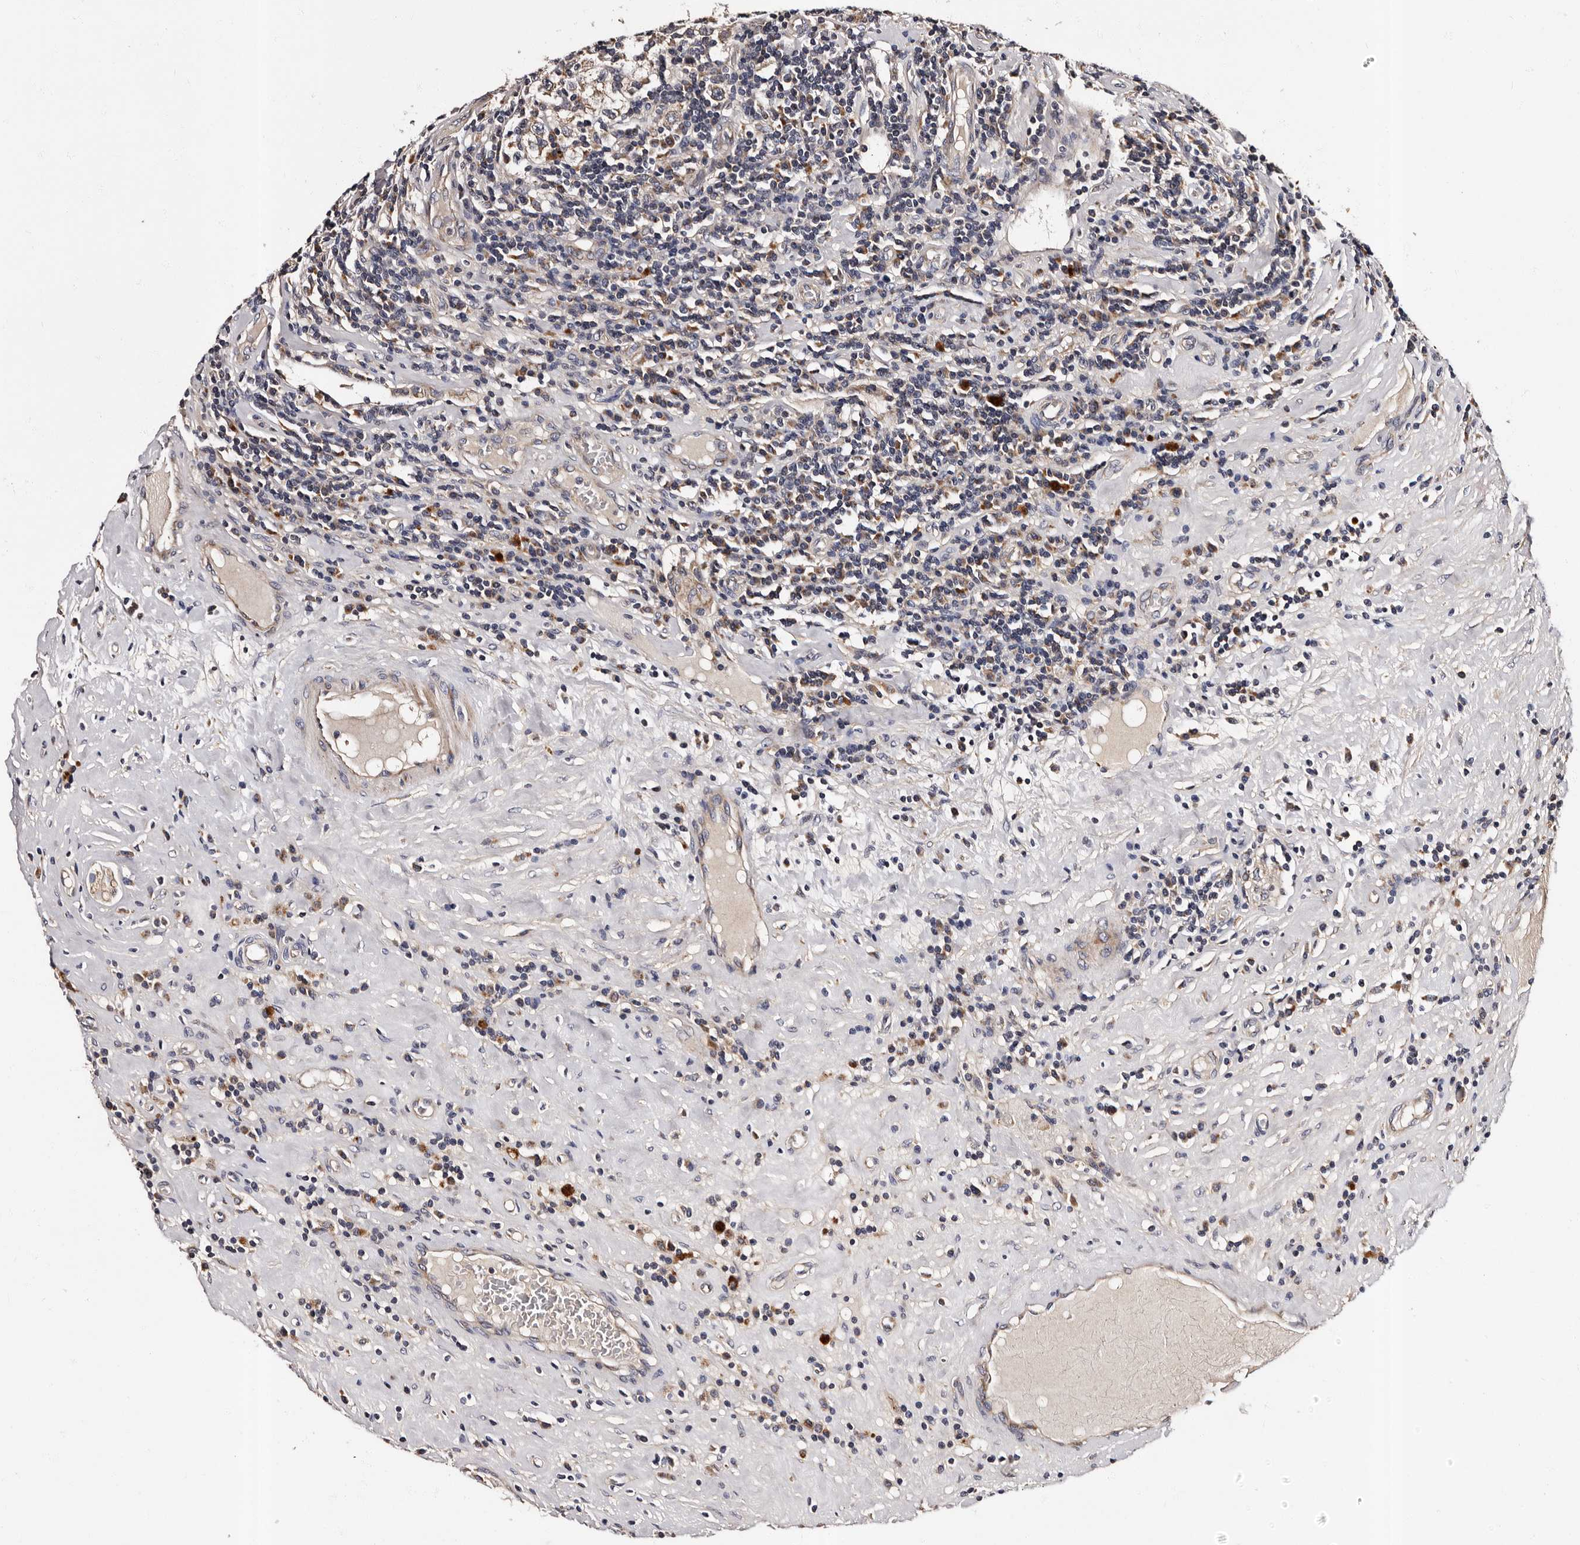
{"staining": {"intensity": "weak", "quantity": "25%-75%", "location": "cytoplasmic/membranous"}, "tissue": "testis cancer", "cell_type": "Tumor cells", "image_type": "cancer", "snomed": [{"axis": "morphology", "description": "Seminoma, NOS"}, {"axis": "topography", "description": "Testis"}], "caption": "This image shows seminoma (testis) stained with immunohistochemistry to label a protein in brown. The cytoplasmic/membranous of tumor cells show weak positivity for the protein. Nuclei are counter-stained blue.", "gene": "ADCK5", "patient": {"sex": "male", "age": 41}}